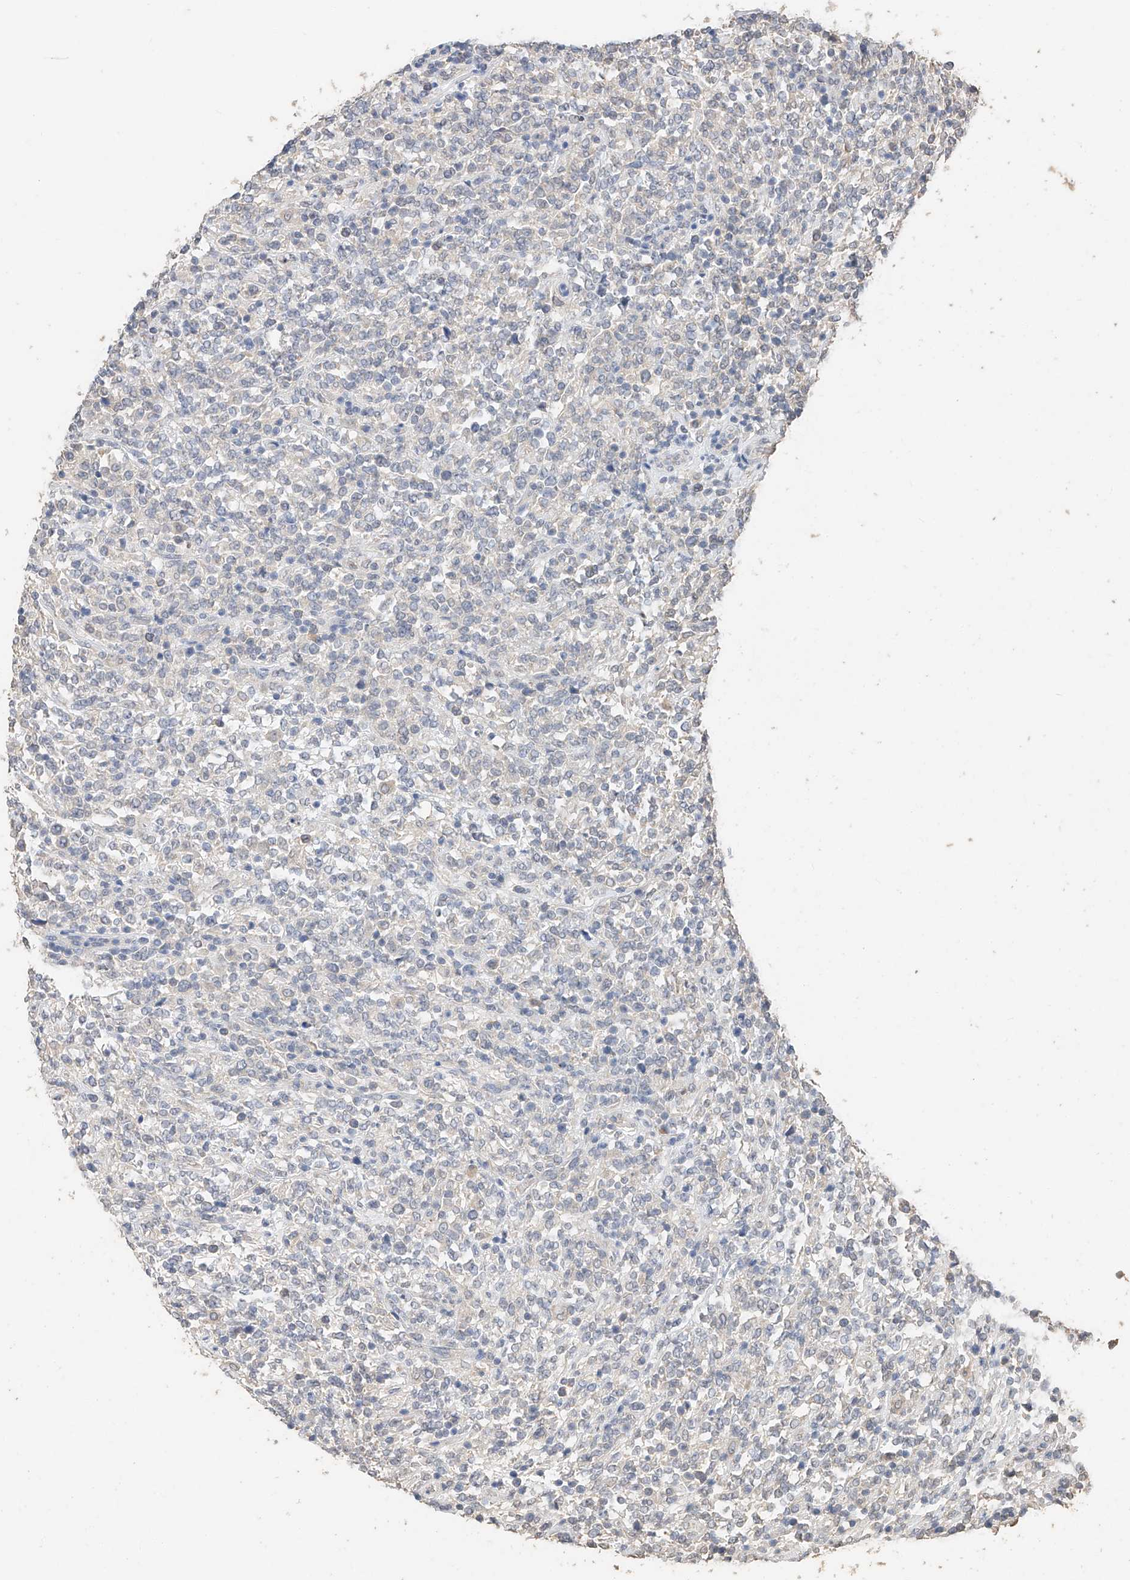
{"staining": {"intensity": "negative", "quantity": "none", "location": "none"}, "tissue": "lymphoma", "cell_type": "Tumor cells", "image_type": "cancer", "snomed": [{"axis": "morphology", "description": "Malignant lymphoma, non-Hodgkin's type, High grade"}, {"axis": "topography", "description": "Soft tissue"}], "caption": "This is an immunohistochemistry (IHC) micrograph of human malignant lymphoma, non-Hodgkin's type (high-grade). There is no staining in tumor cells.", "gene": "IL22RA2", "patient": {"sex": "male", "age": 18}}